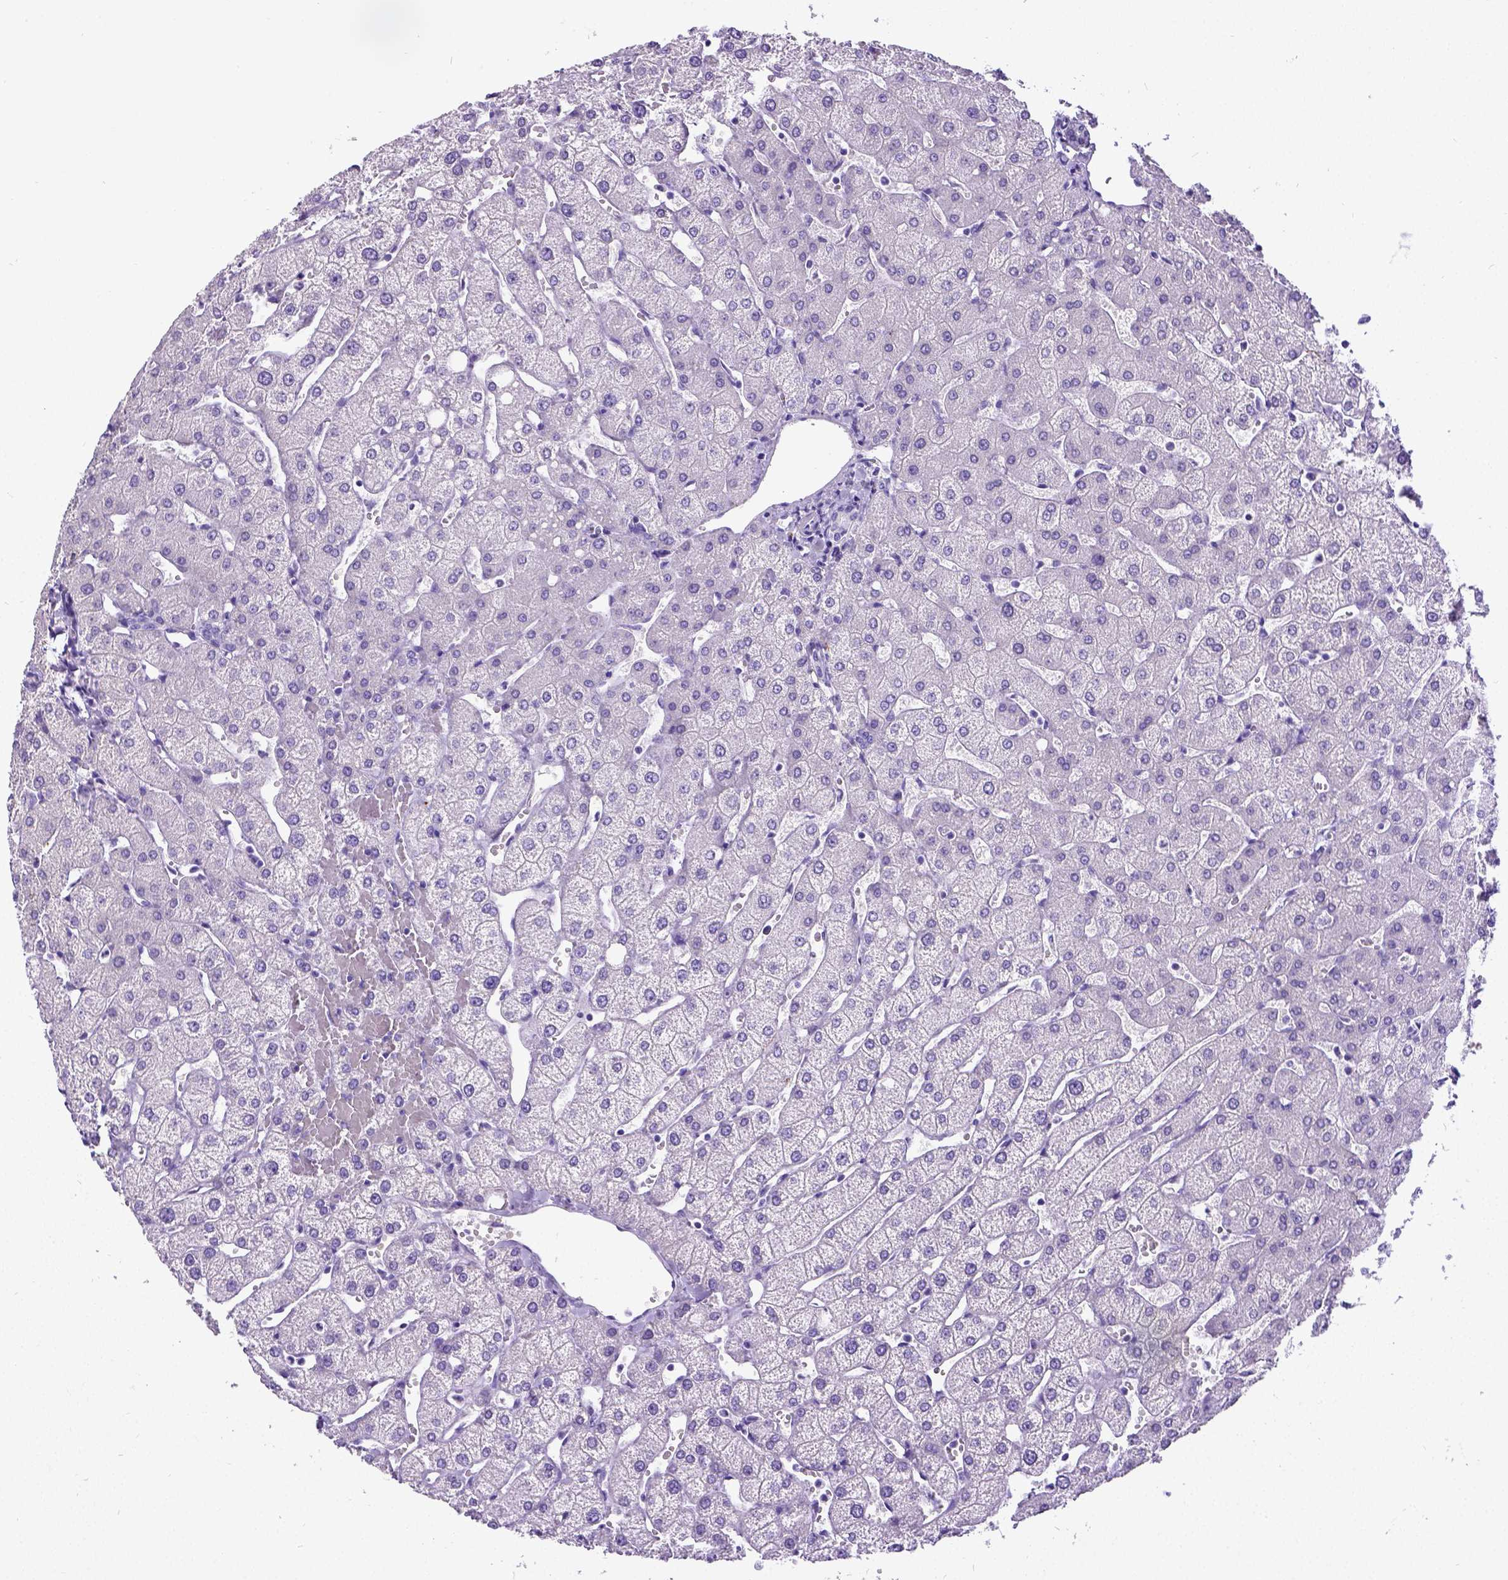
{"staining": {"intensity": "negative", "quantity": "none", "location": "none"}, "tissue": "liver", "cell_type": "Cholangiocytes", "image_type": "normal", "snomed": [{"axis": "morphology", "description": "Normal tissue, NOS"}, {"axis": "topography", "description": "Liver"}], "caption": "Benign liver was stained to show a protein in brown. There is no significant positivity in cholangiocytes.", "gene": "SATB2", "patient": {"sex": "female", "age": 54}}